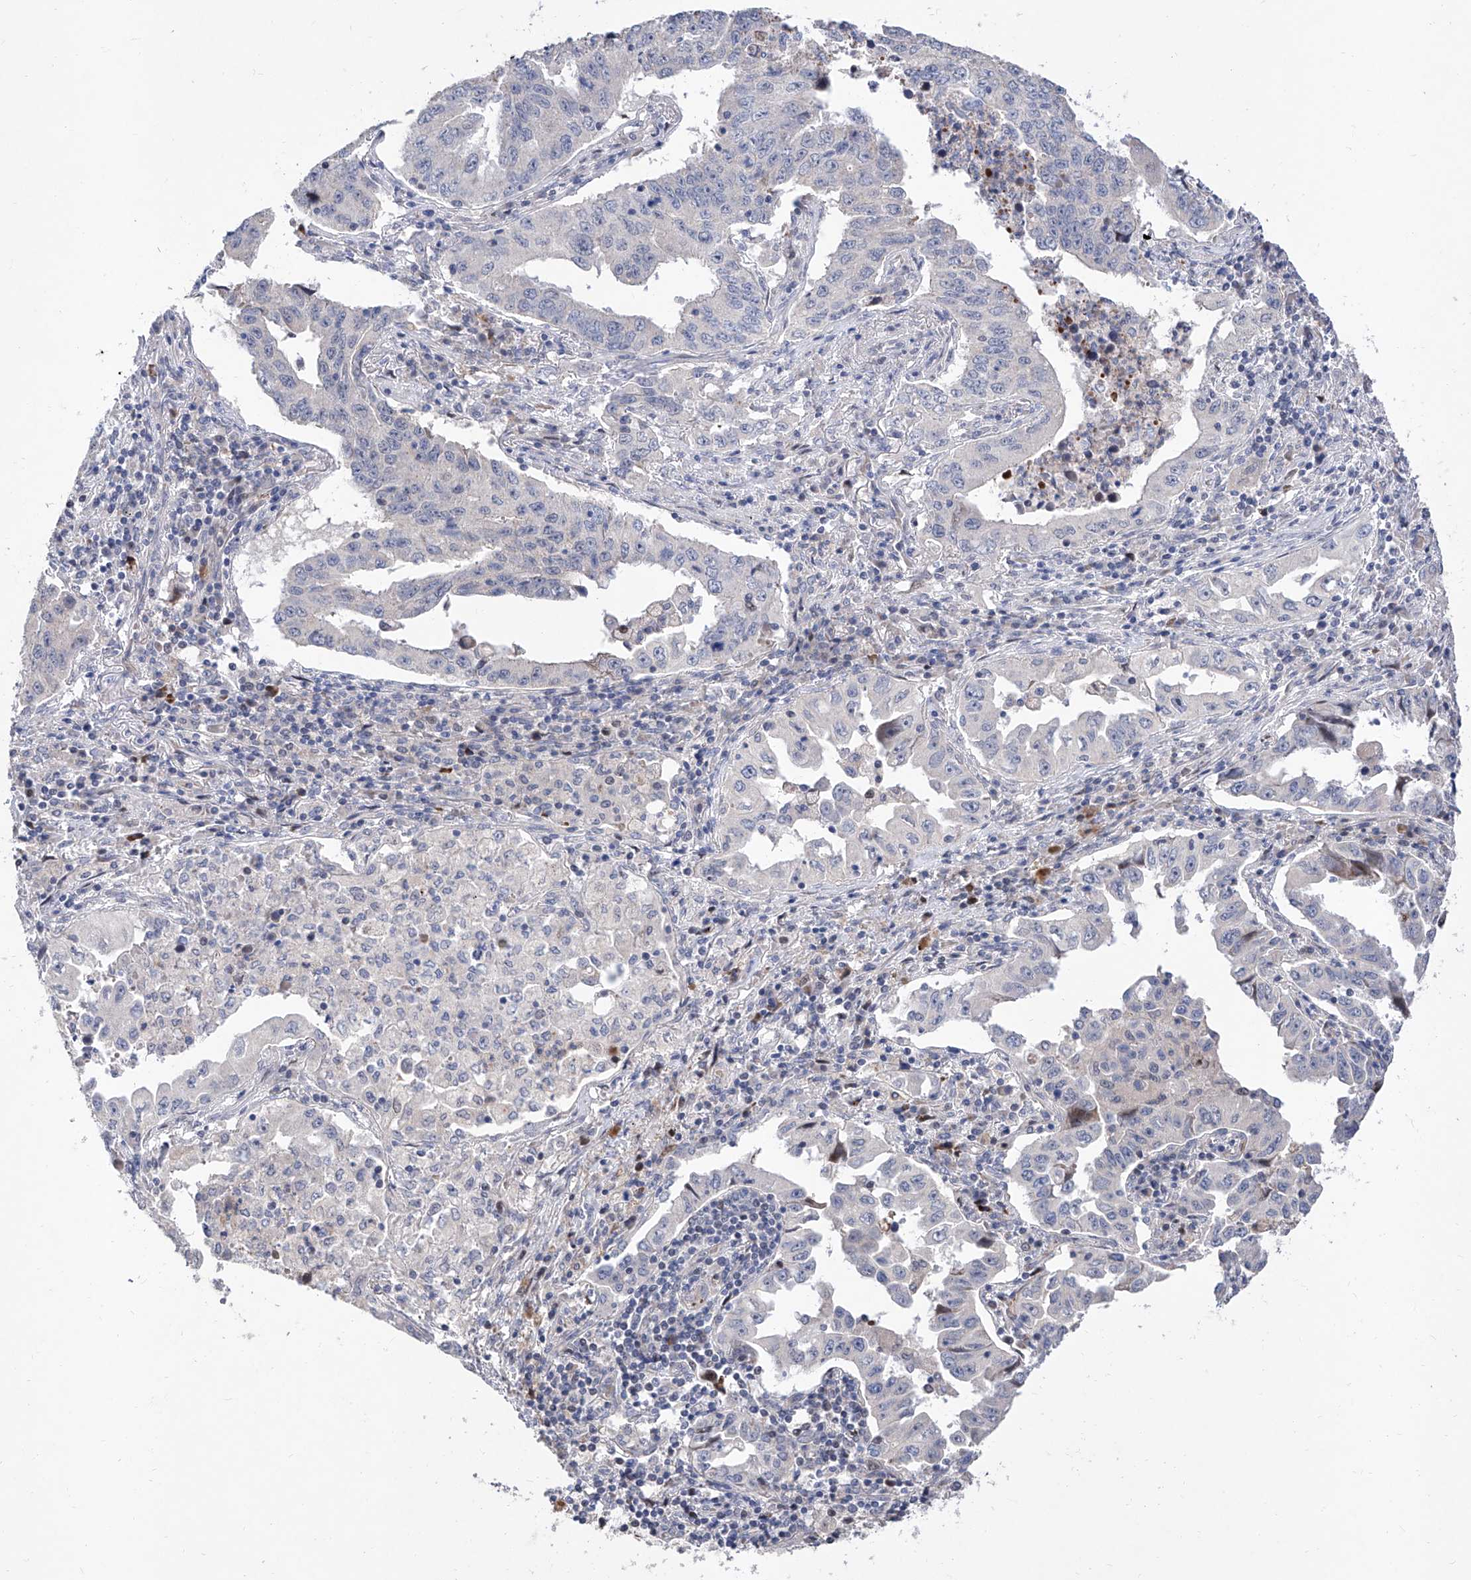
{"staining": {"intensity": "negative", "quantity": "none", "location": "none"}, "tissue": "lung cancer", "cell_type": "Tumor cells", "image_type": "cancer", "snomed": [{"axis": "morphology", "description": "Adenocarcinoma, NOS"}, {"axis": "topography", "description": "Lung"}], "caption": "There is no significant expression in tumor cells of lung adenocarcinoma. (DAB IHC with hematoxylin counter stain).", "gene": "FUCA2", "patient": {"sex": "female", "age": 51}}